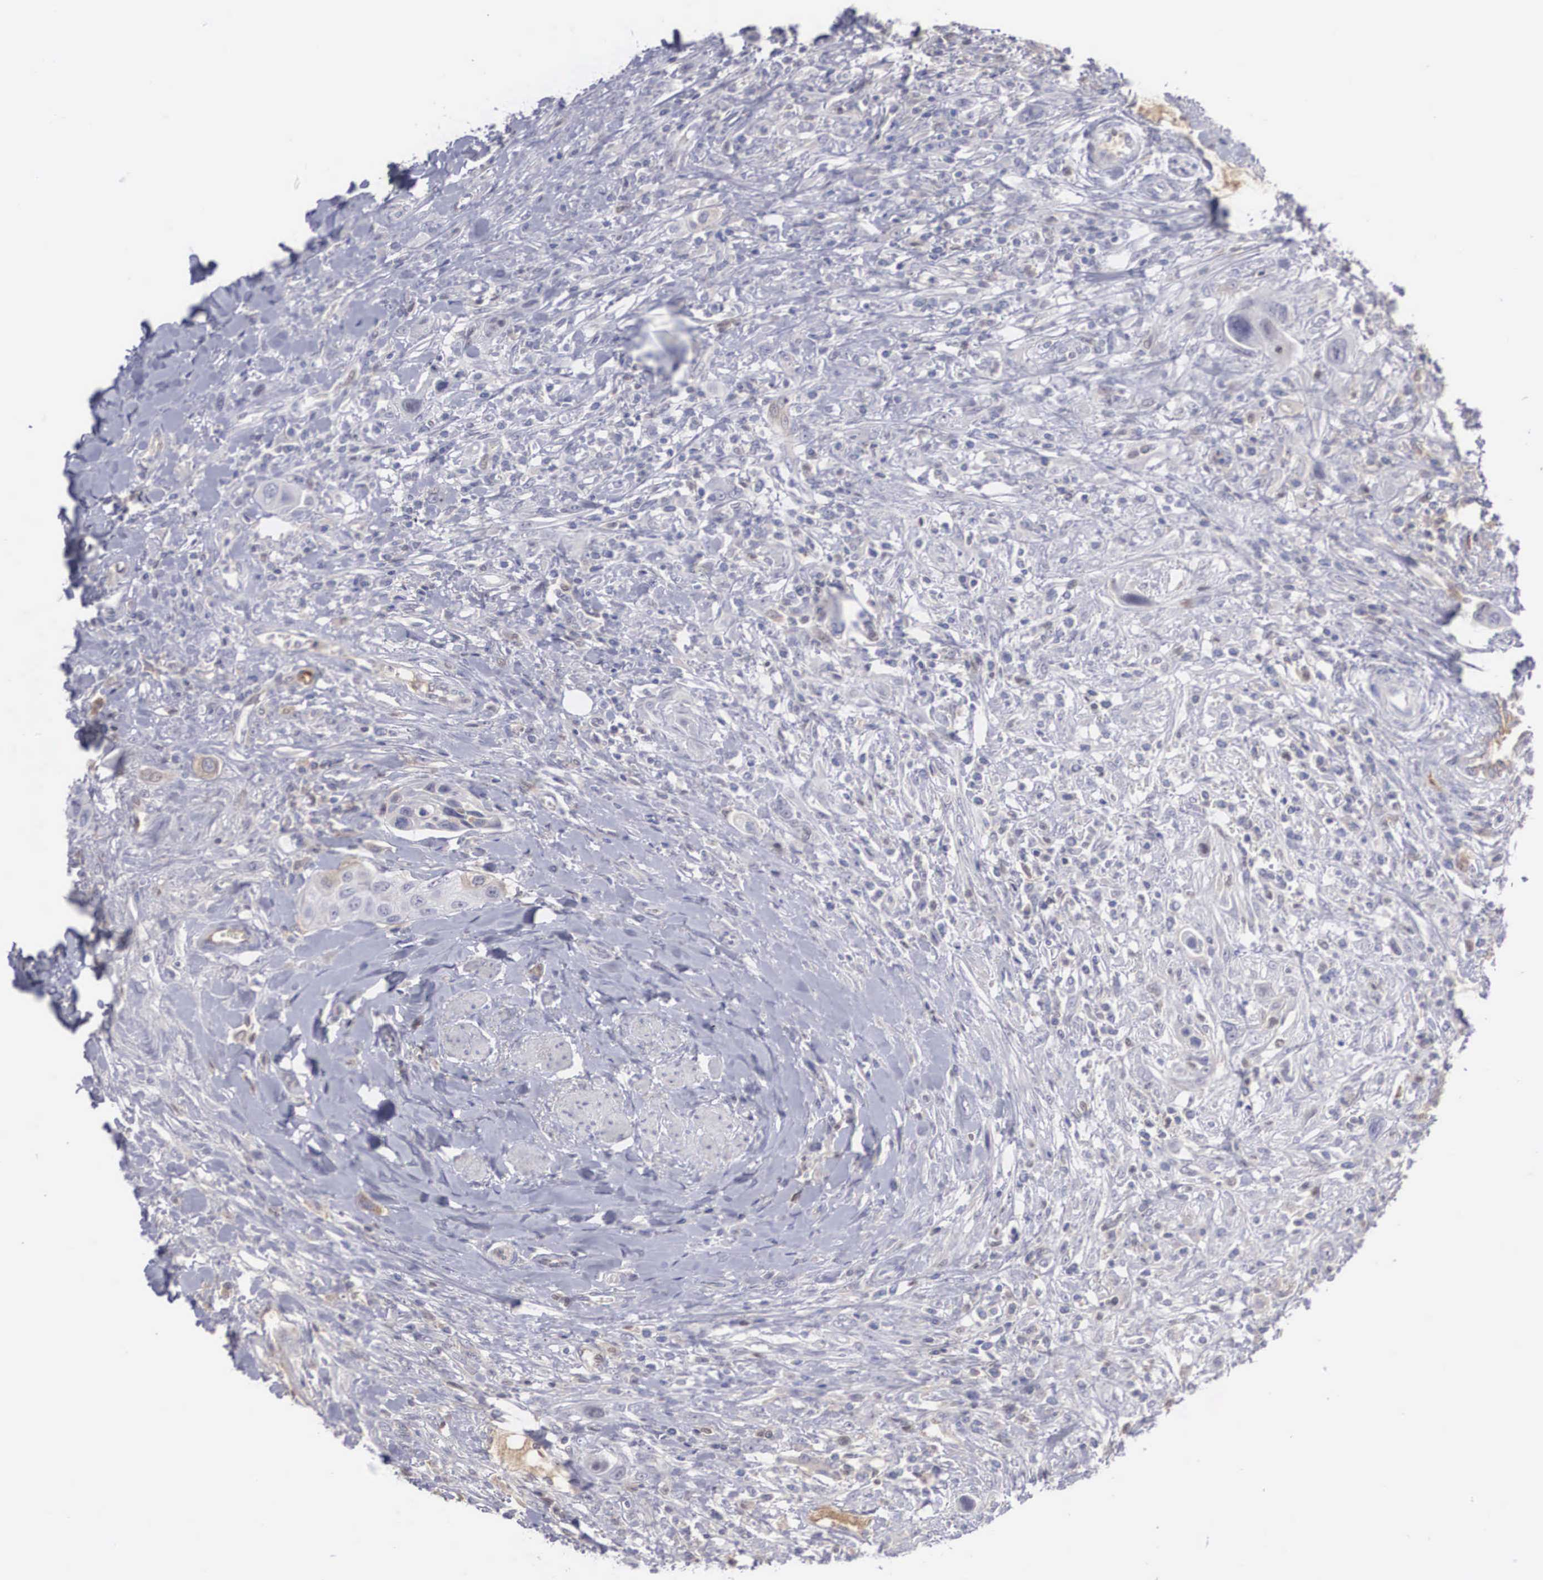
{"staining": {"intensity": "weak", "quantity": "<25%", "location": "cytoplasmic/membranous"}, "tissue": "urothelial cancer", "cell_type": "Tumor cells", "image_type": "cancer", "snomed": [{"axis": "morphology", "description": "Urothelial carcinoma, High grade"}, {"axis": "topography", "description": "Urinary bladder"}], "caption": "High magnification brightfield microscopy of urothelial carcinoma (high-grade) stained with DAB (3,3'-diaminobenzidine) (brown) and counterstained with hematoxylin (blue): tumor cells show no significant staining. (Brightfield microscopy of DAB IHC at high magnification).", "gene": "RBPJ", "patient": {"sex": "male", "age": 50}}